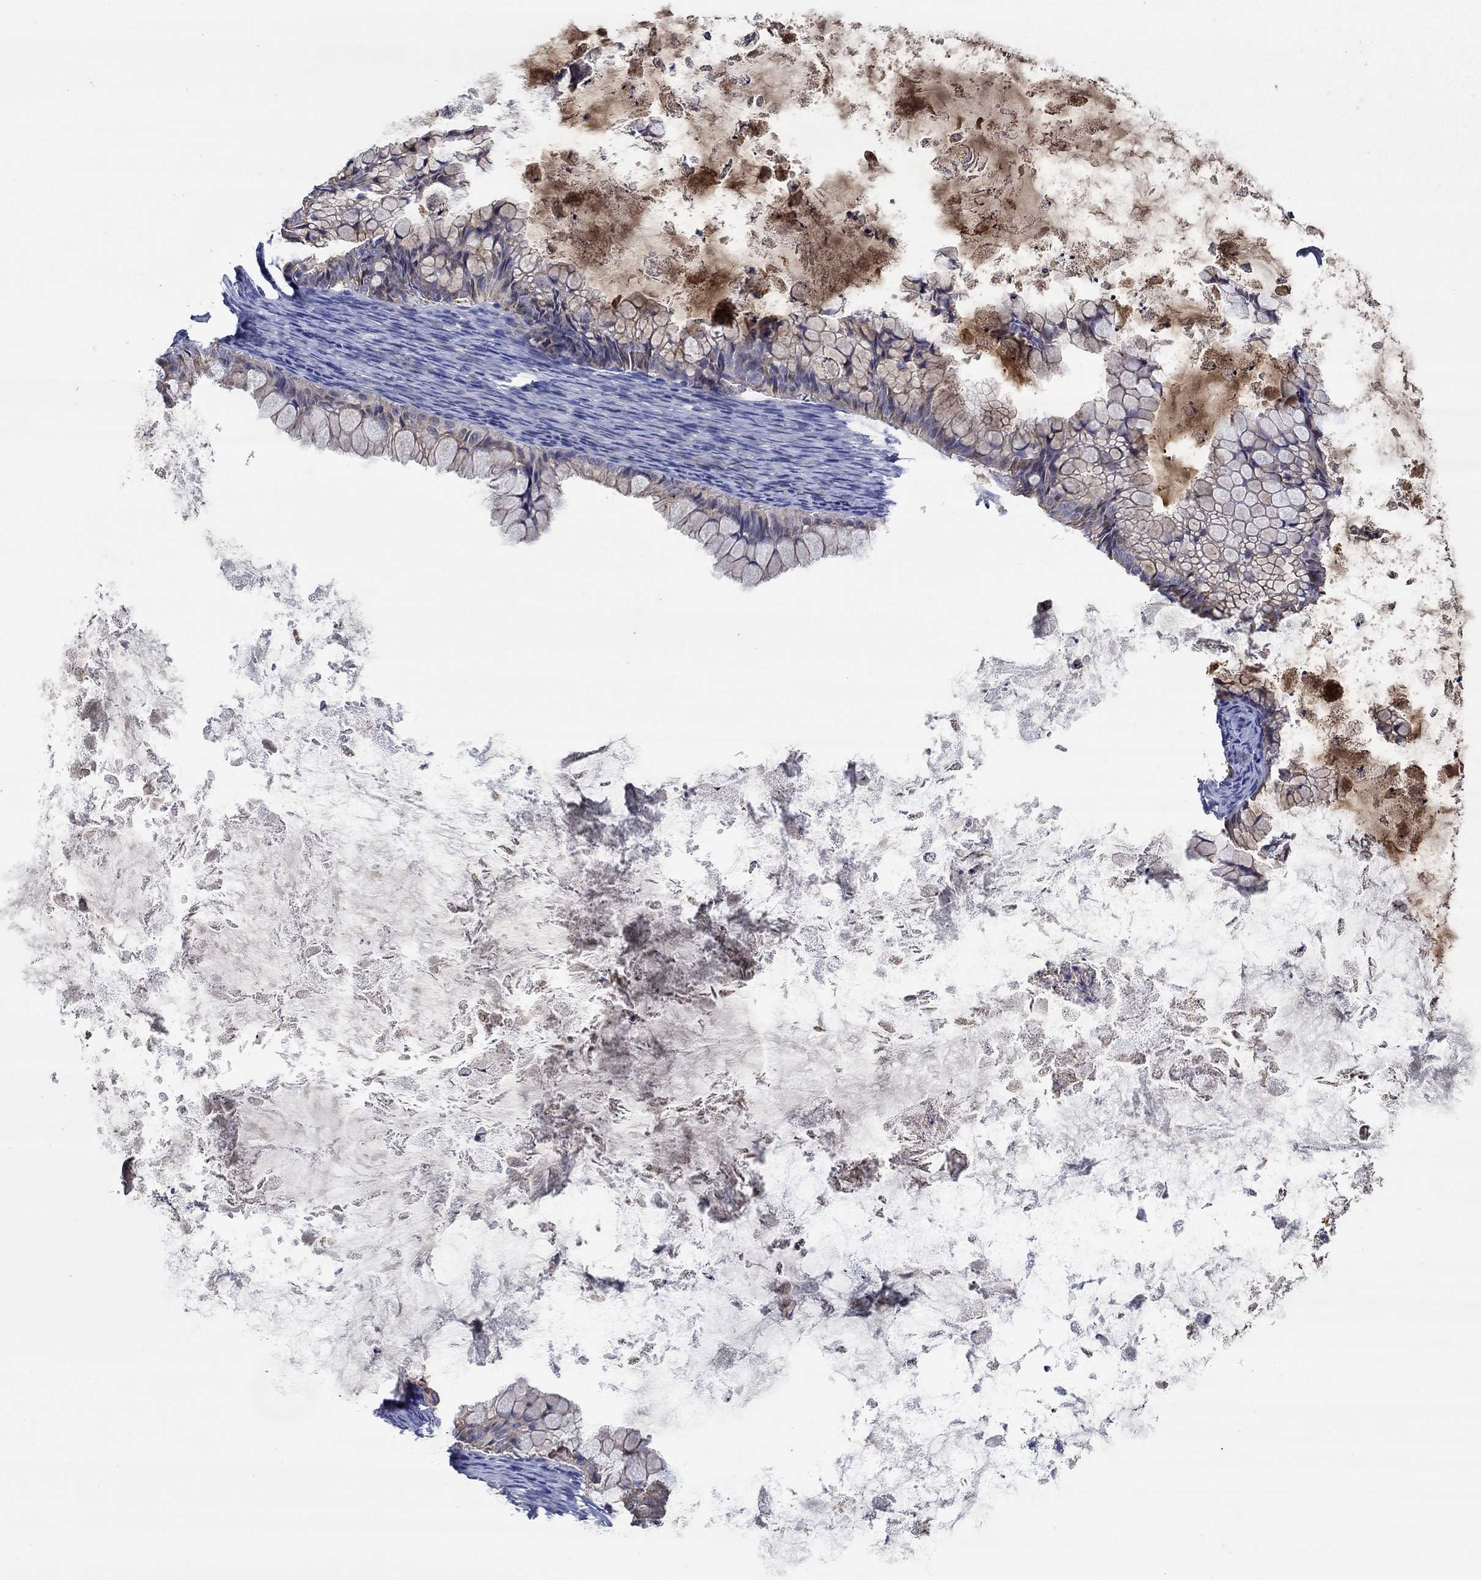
{"staining": {"intensity": "weak", "quantity": "25%-75%", "location": "cytoplasmic/membranous"}, "tissue": "ovarian cancer", "cell_type": "Tumor cells", "image_type": "cancer", "snomed": [{"axis": "morphology", "description": "Cystadenocarcinoma, mucinous, NOS"}, {"axis": "topography", "description": "Ovary"}], "caption": "Brown immunohistochemical staining in ovarian mucinous cystadenocarcinoma demonstrates weak cytoplasmic/membranous positivity in about 25%-75% of tumor cells.", "gene": "CHIT1", "patient": {"sex": "female", "age": 35}}